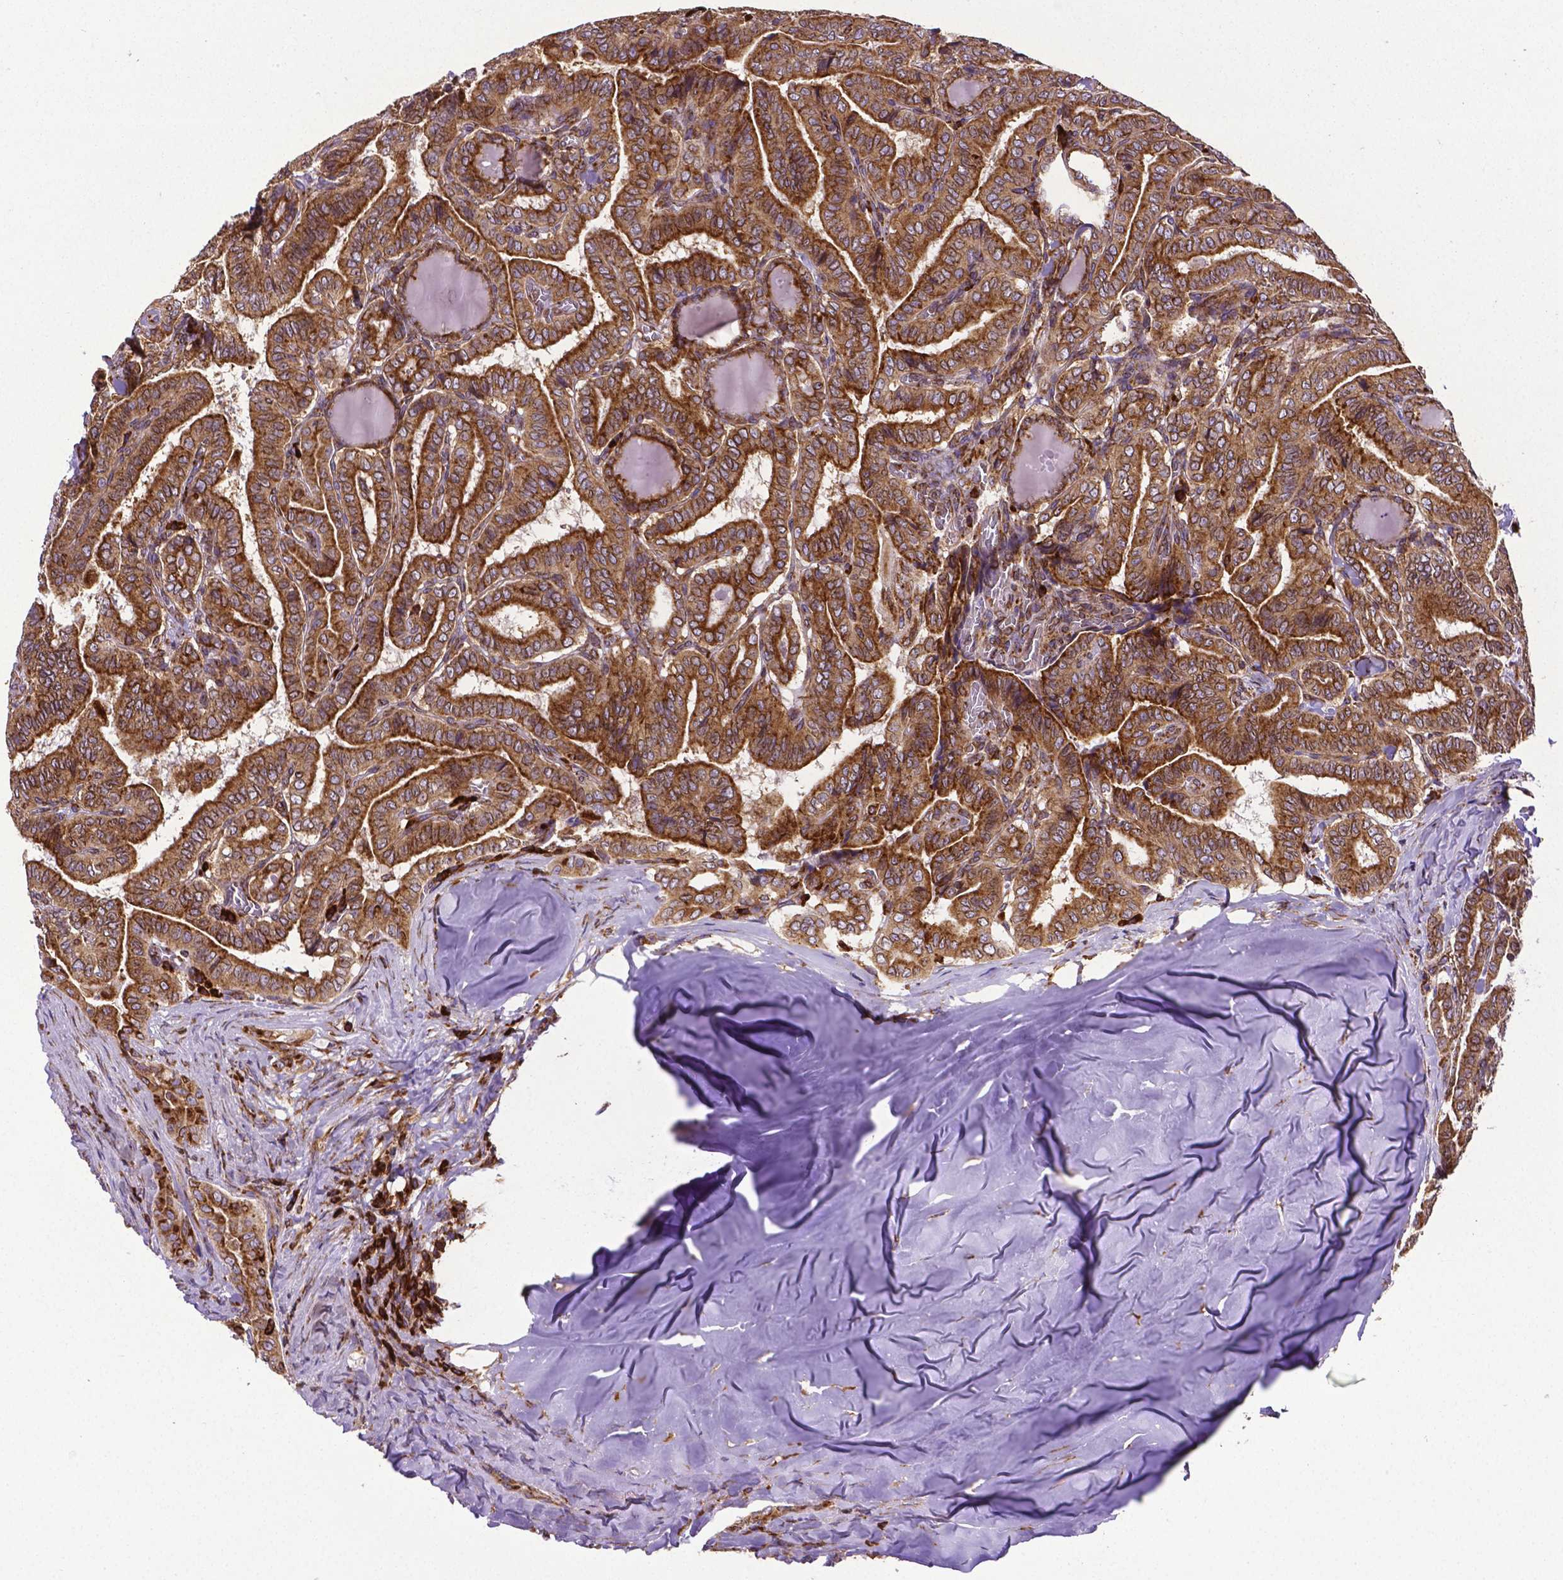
{"staining": {"intensity": "strong", "quantity": ">75%", "location": "cytoplasmic/membranous"}, "tissue": "thyroid cancer", "cell_type": "Tumor cells", "image_type": "cancer", "snomed": [{"axis": "morphology", "description": "Papillary adenocarcinoma, NOS"}, {"axis": "morphology", "description": "Papillary adenoma metastatic"}, {"axis": "topography", "description": "Thyroid gland"}], "caption": "The micrograph displays a brown stain indicating the presence of a protein in the cytoplasmic/membranous of tumor cells in thyroid cancer (papillary adenoma metastatic). (DAB IHC, brown staining for protein, blue staining for nuclei).", "gene": "MTDH", "patient": {"sex": "female", "age": 50}}